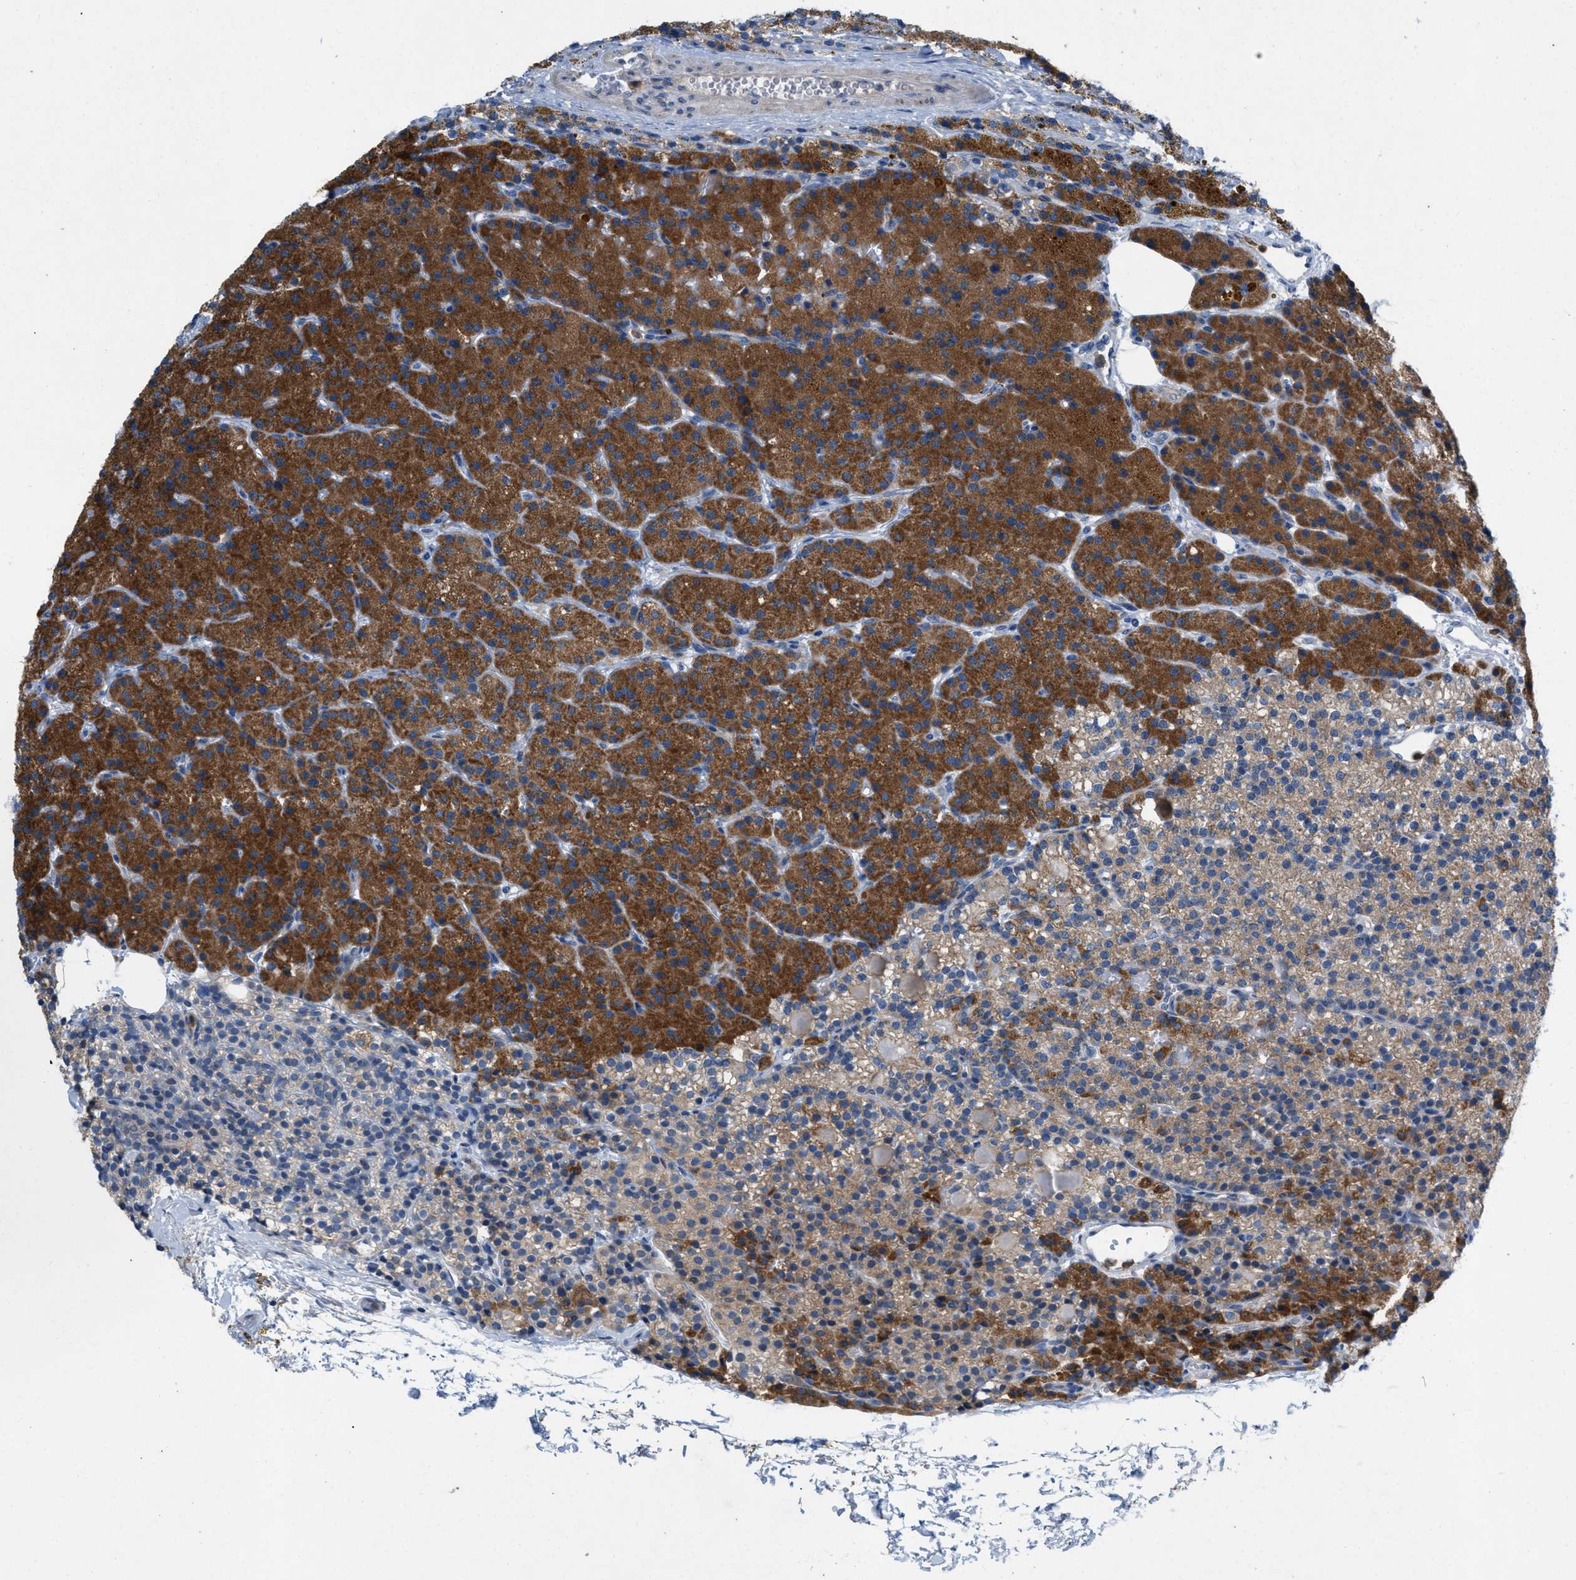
{"staining": {"intensity": "moderate", "quantity": ">75%", "location": "cytoplasmic/membranous"}, "tissue": "parathyroid gland", "cell_type": "Glandular cells", "image_type": "normal", "snomed": [{"axis": "morphology", "description": "Normal tissue, NOS"}, {"axis": "morphology", "description": "Adenoma, NOS"}, {"axis": "topography", "description": "Parathyroid gland"}], "caption": "Unremarkable parathyroid gland displays moderate cytoplasmic/membranous staining in approximately >75% of glandular cells.", "gene": "PLPPR5", "patient": {"sex": "male", "age": 75}}